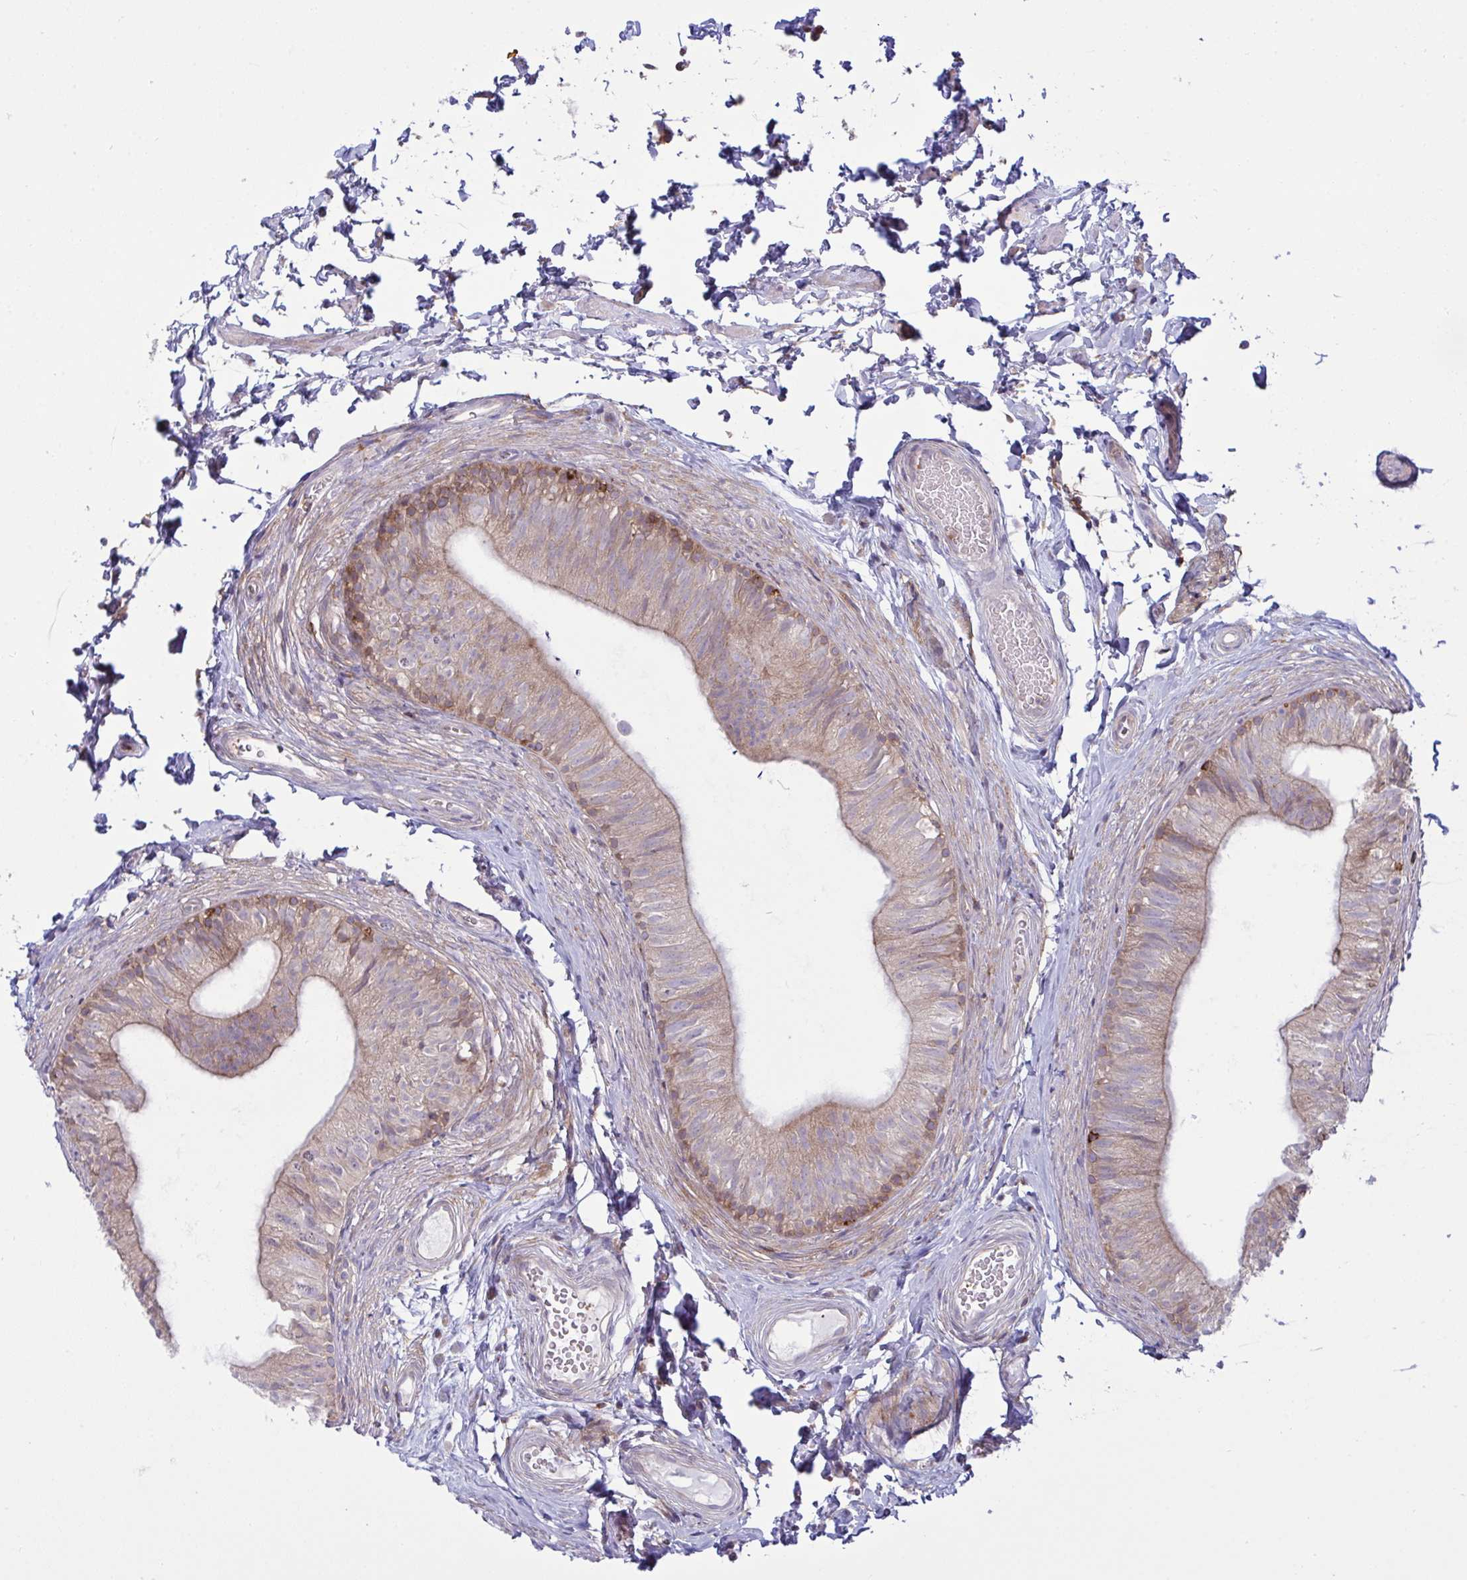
{"staining": {"intensity": "moderate", "quantity": "25%-75%", "location": "cytoplasmic/membranous"}, "tissue": "epididymis", "cell_type": "Glandular cells", "image_type": "normal", "snomed": [{"axis": "morphology", "description": "Normal tissue, NOS"}, {"axis": "topography", "description": "Epididymis, spermatic cord, NOS"}, {"axis": "topography", "description": "Epididymis"}, {"axis": "topography", "description": "Peripheral nerve tissue"}], "caption": "Protein expression analysis of benign epididymis shows moderate cytoplasmic/membranous staining in approximately 25%-75% of glandular cells. (DAB IHC with brightfield microscopy, high magnification).", "gene": "TSC22D3", "patient": {"sex": "male", "age": 29}}